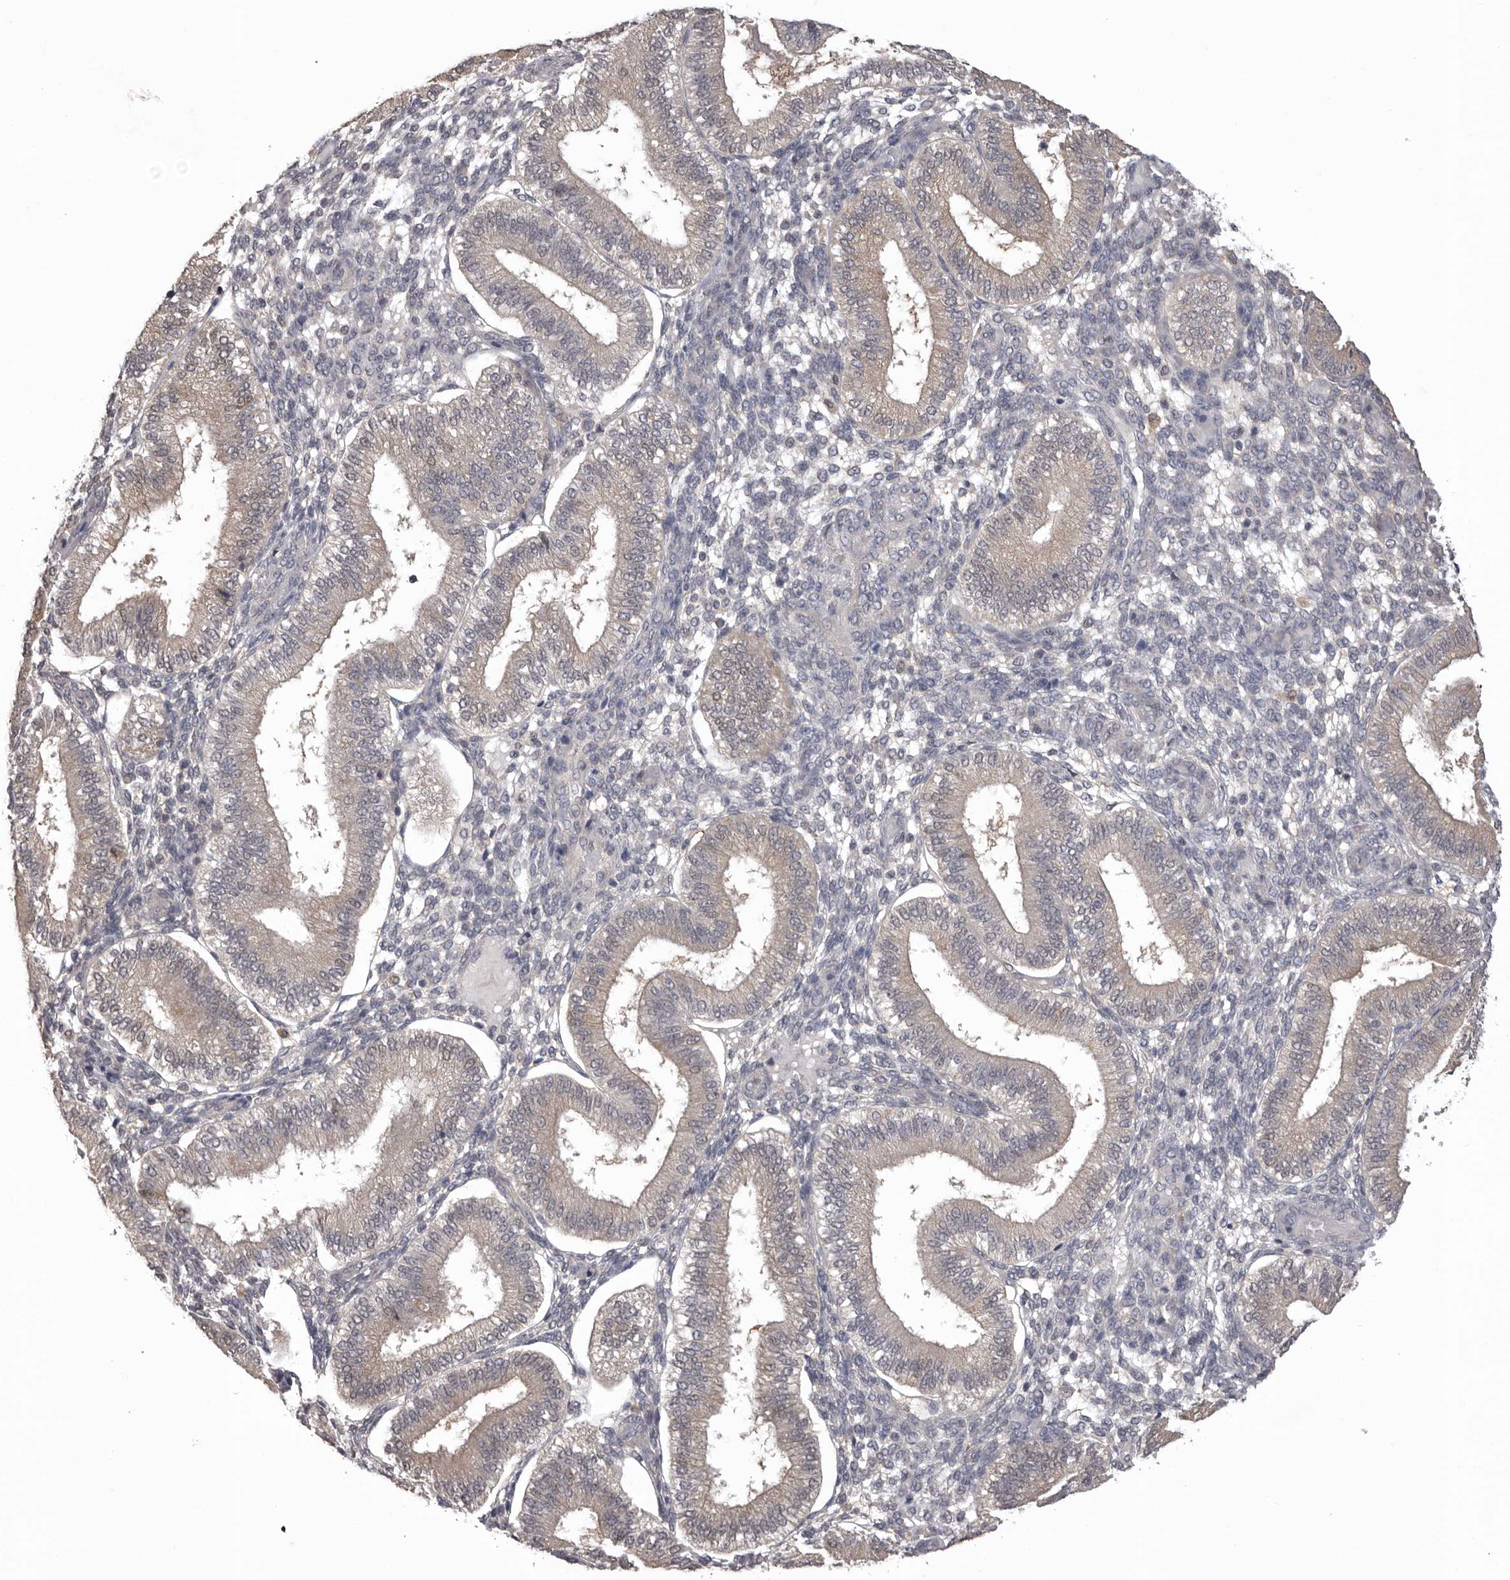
{"staining": {"intensity": "negative", "quantity": "none", "location": "none"}, "tissue": "endometrium", "cell_type": "Cells in endometrial stroma", "image_type": "normal", "snomed": [{"axis": "morphology", "description": "Normal tissue, NOS"}, {"axis": "topography", "description": "Endometrium"}], "caption": "This is an immunohistochemistry image of normal human endometrium. There is no staining in cells in endometrial stroma.", "gene": "MDH1", "patient": {"sex": "female", "age": 39}}